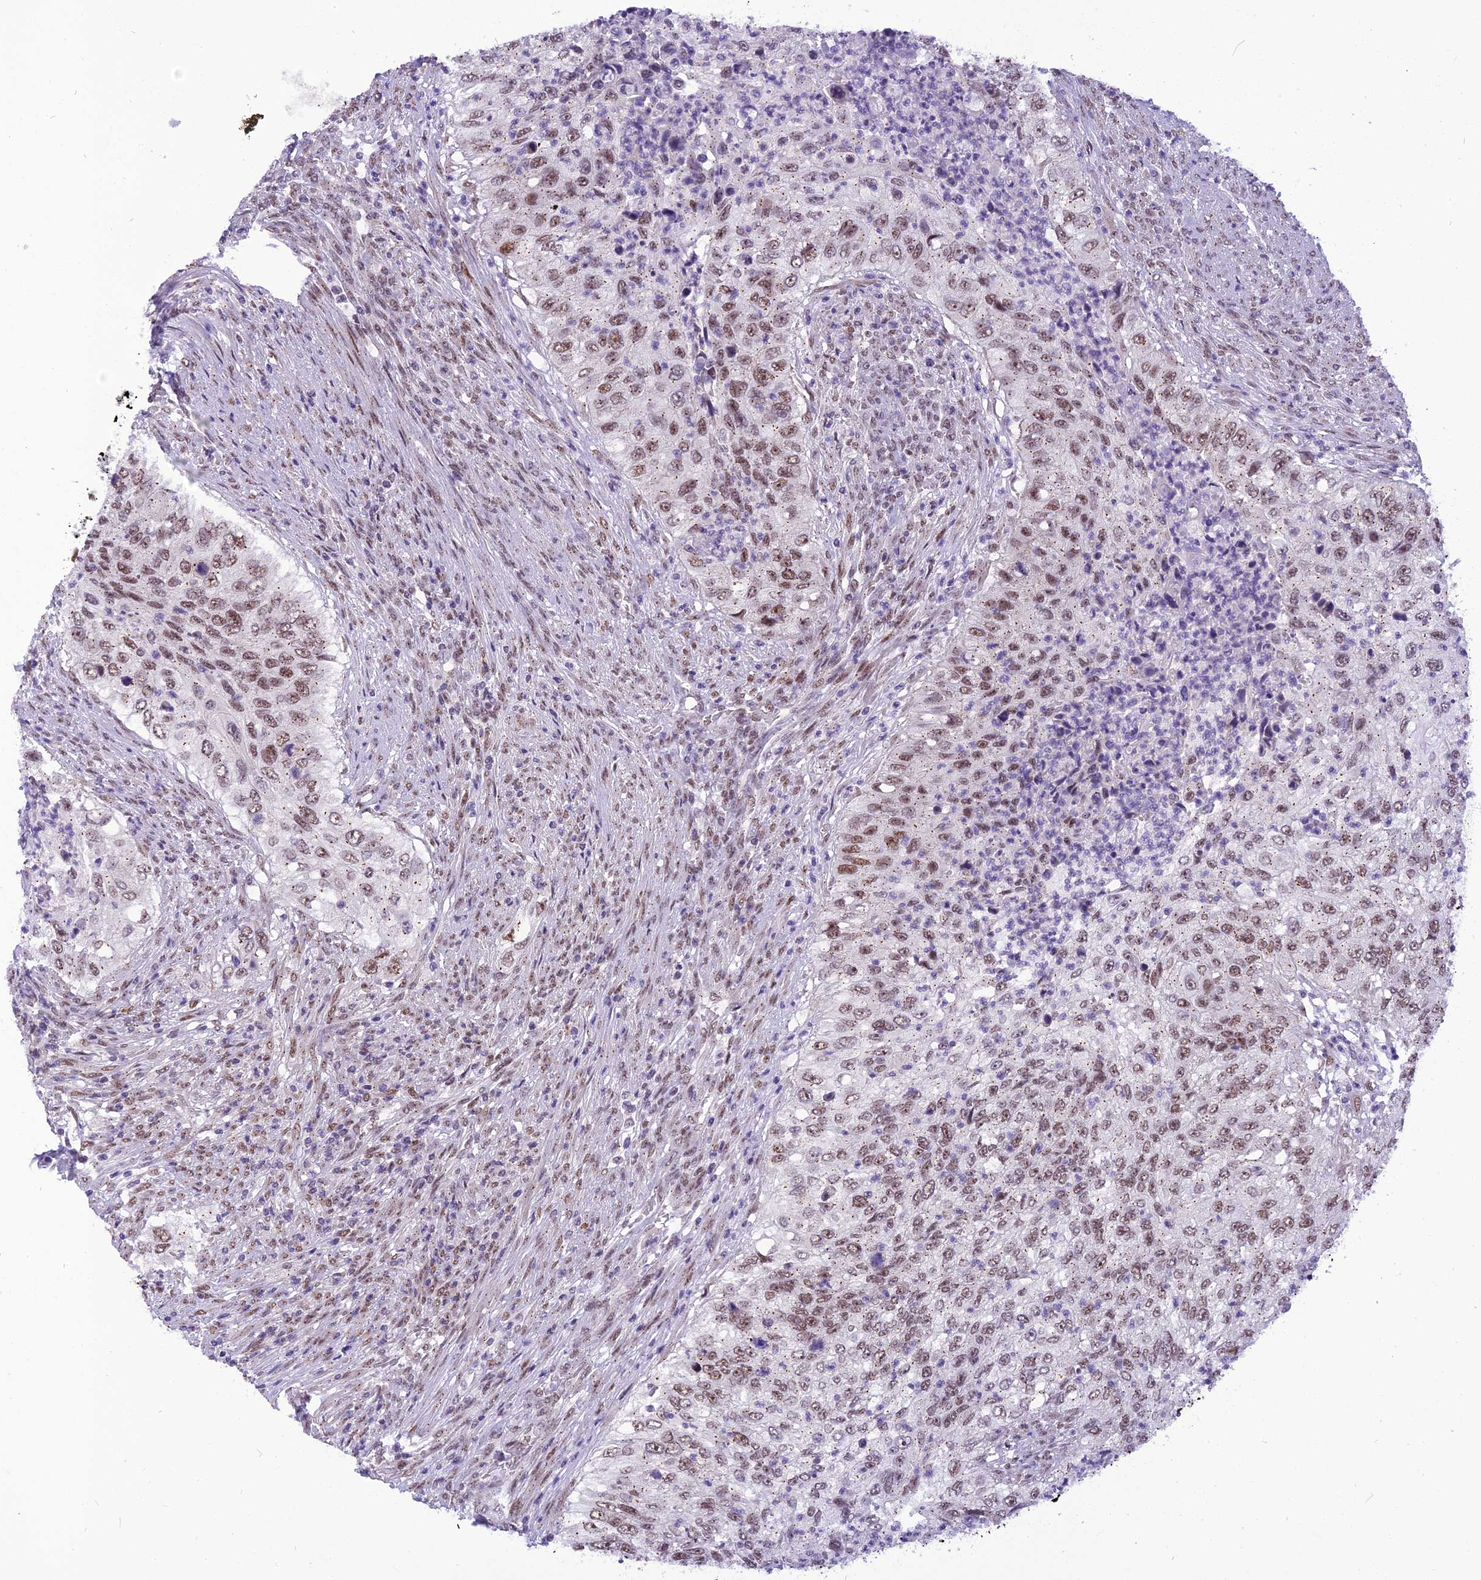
{"staining": {"intensity": "moderate", "quantity": ">75%", "location": "nuclear"}, "tissue": "urothelial cancer", "cell_type": "Tumor cells", "image_type": "cancer", "snomed": [{"axis": "morphology", "description": "Urothelial carcinoma, High grade"}, {"axis": "topography", "description": "Urinary bladder"}], "caption": "Tumor cells demonstrate moderate nuclear positivity in approximately >75% of cells in urothelial cancer. The protein of interest is shown in brown color, while the nuclei are stained blue.", "gene": "IRF2BP1", "patient": {"sex": "female", "age": 60}}